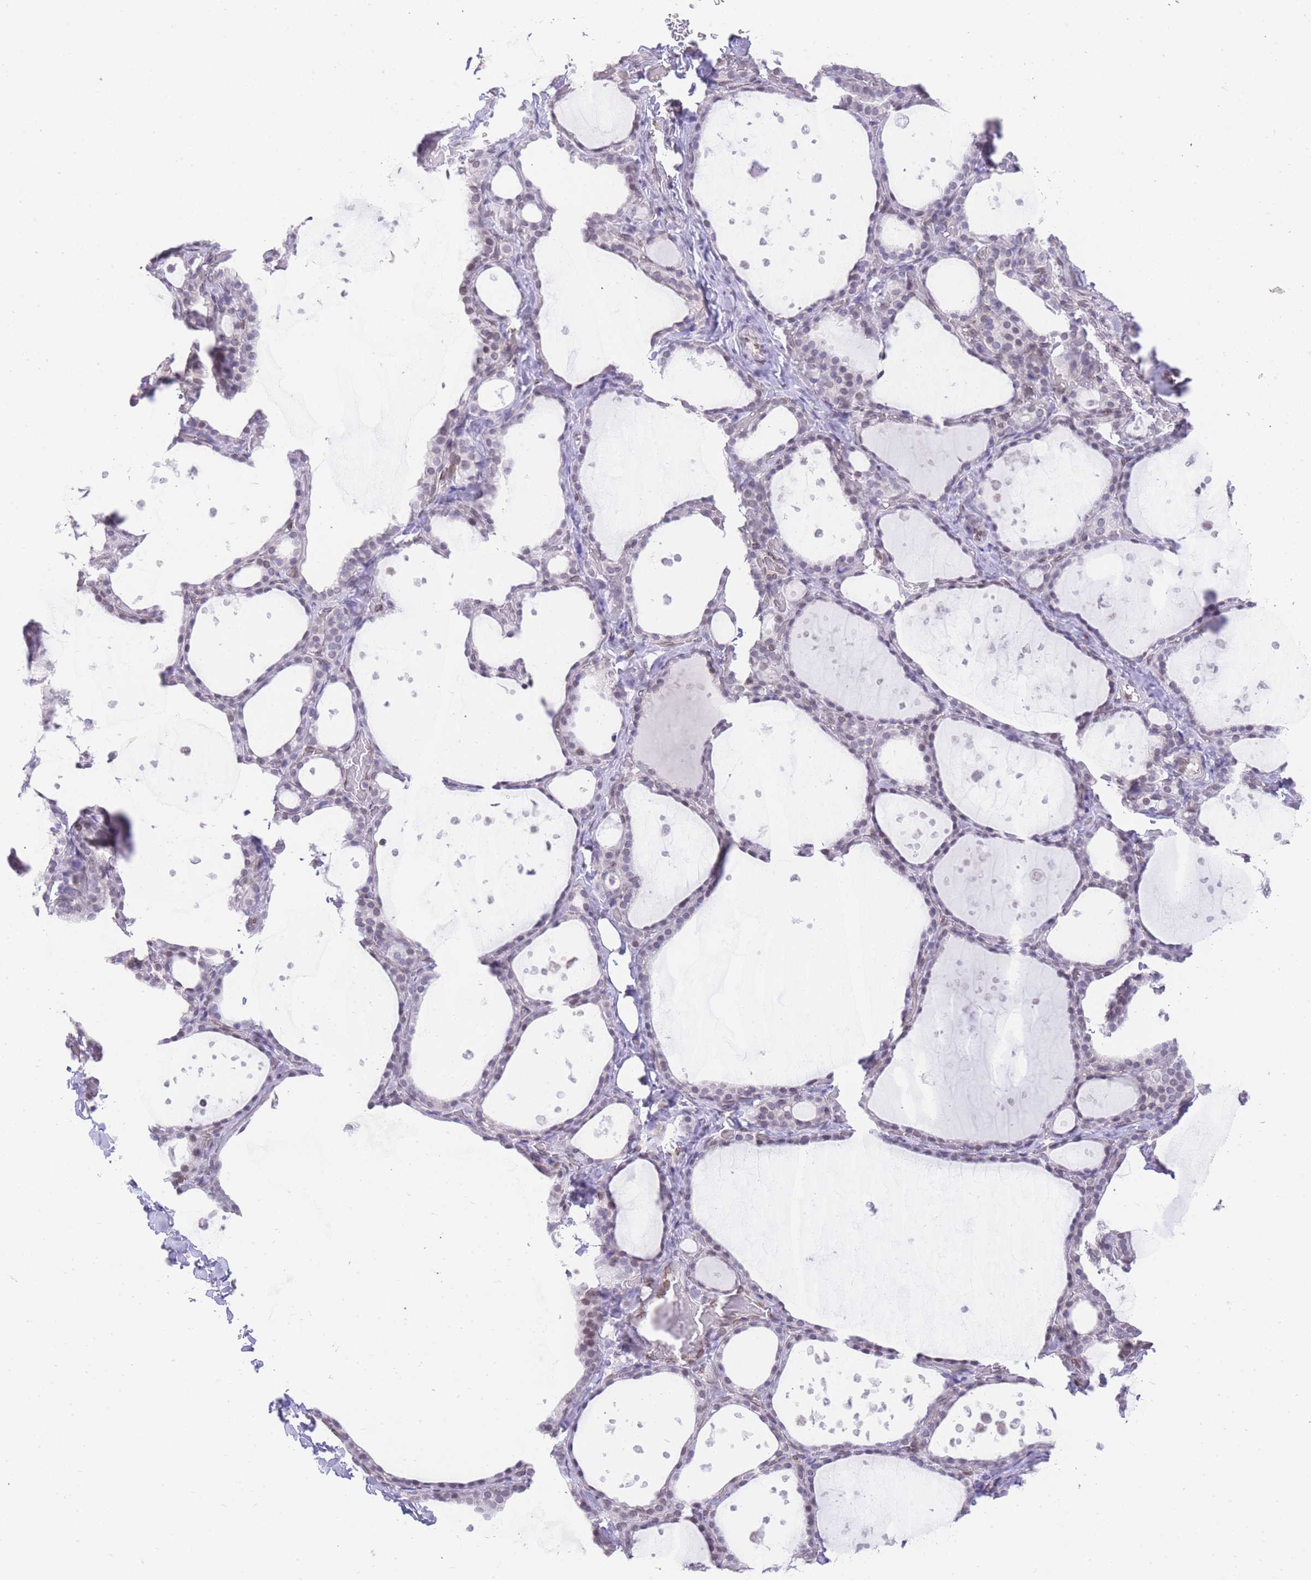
{"staining": {"intensity": "weak", "quantity": "25%-75%", "location": "nuclear"}, "tissue": "thyroid gland", "cell_type": "Glandular cells", "image_type": "normal", "snomed": [{"axis": "morphology", "description": "Normal tissue, NOS"}, {"axis": "topography", "description": "Thyroid gland"}], "caption": "Immunohistochemical staining of normal thyroid gland reveals low levels of weak nuclear expression in about 25%-75% of glandular cells.", "gene": "OR10AD1", "patient": {"sex": "female", "age": 44}}